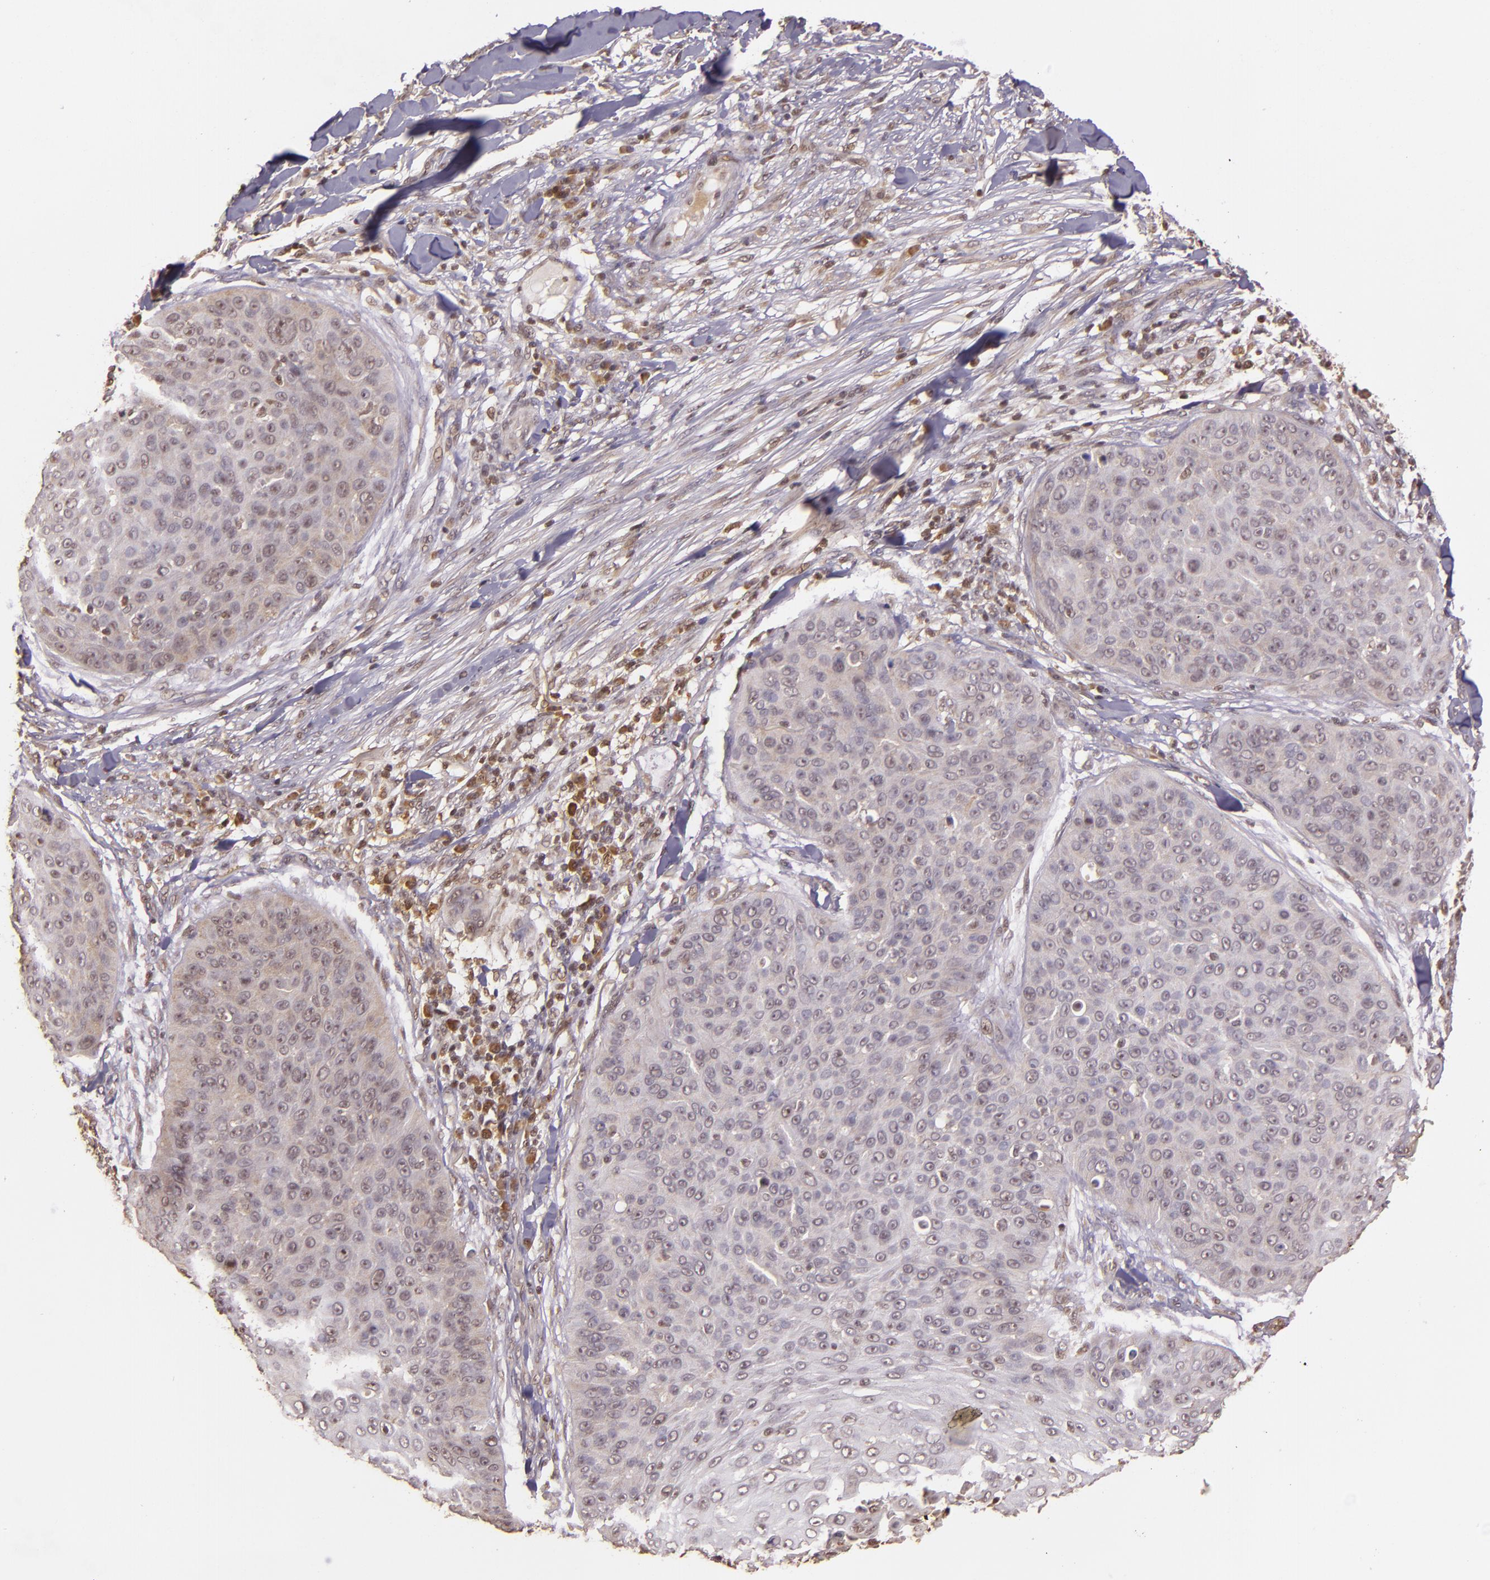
{"staining": {"intensity": "weak", "quantity": ">75%", "location": "cytoplasmic/membranous"}, "tissue": "skin cancer", "cell_type": "Tumor cells", "image_type": "cancer", "snomed": [{"axis": "morphology", "description": "Squamous cell carcinoma, NOS"}, {"axis": "topography", "description": "Skin"}], "caption": "Immunohistochemical staining of human squamous cell carcinoma (skin) displays weak cytoplasmic/membranous protein expression in about >75% of tumor cells. (brown staining indicates protein expression, while blue staining denotes nuclei).", "gene": "TXNRD2", "patient": {"sex": "male", "age": 82}}